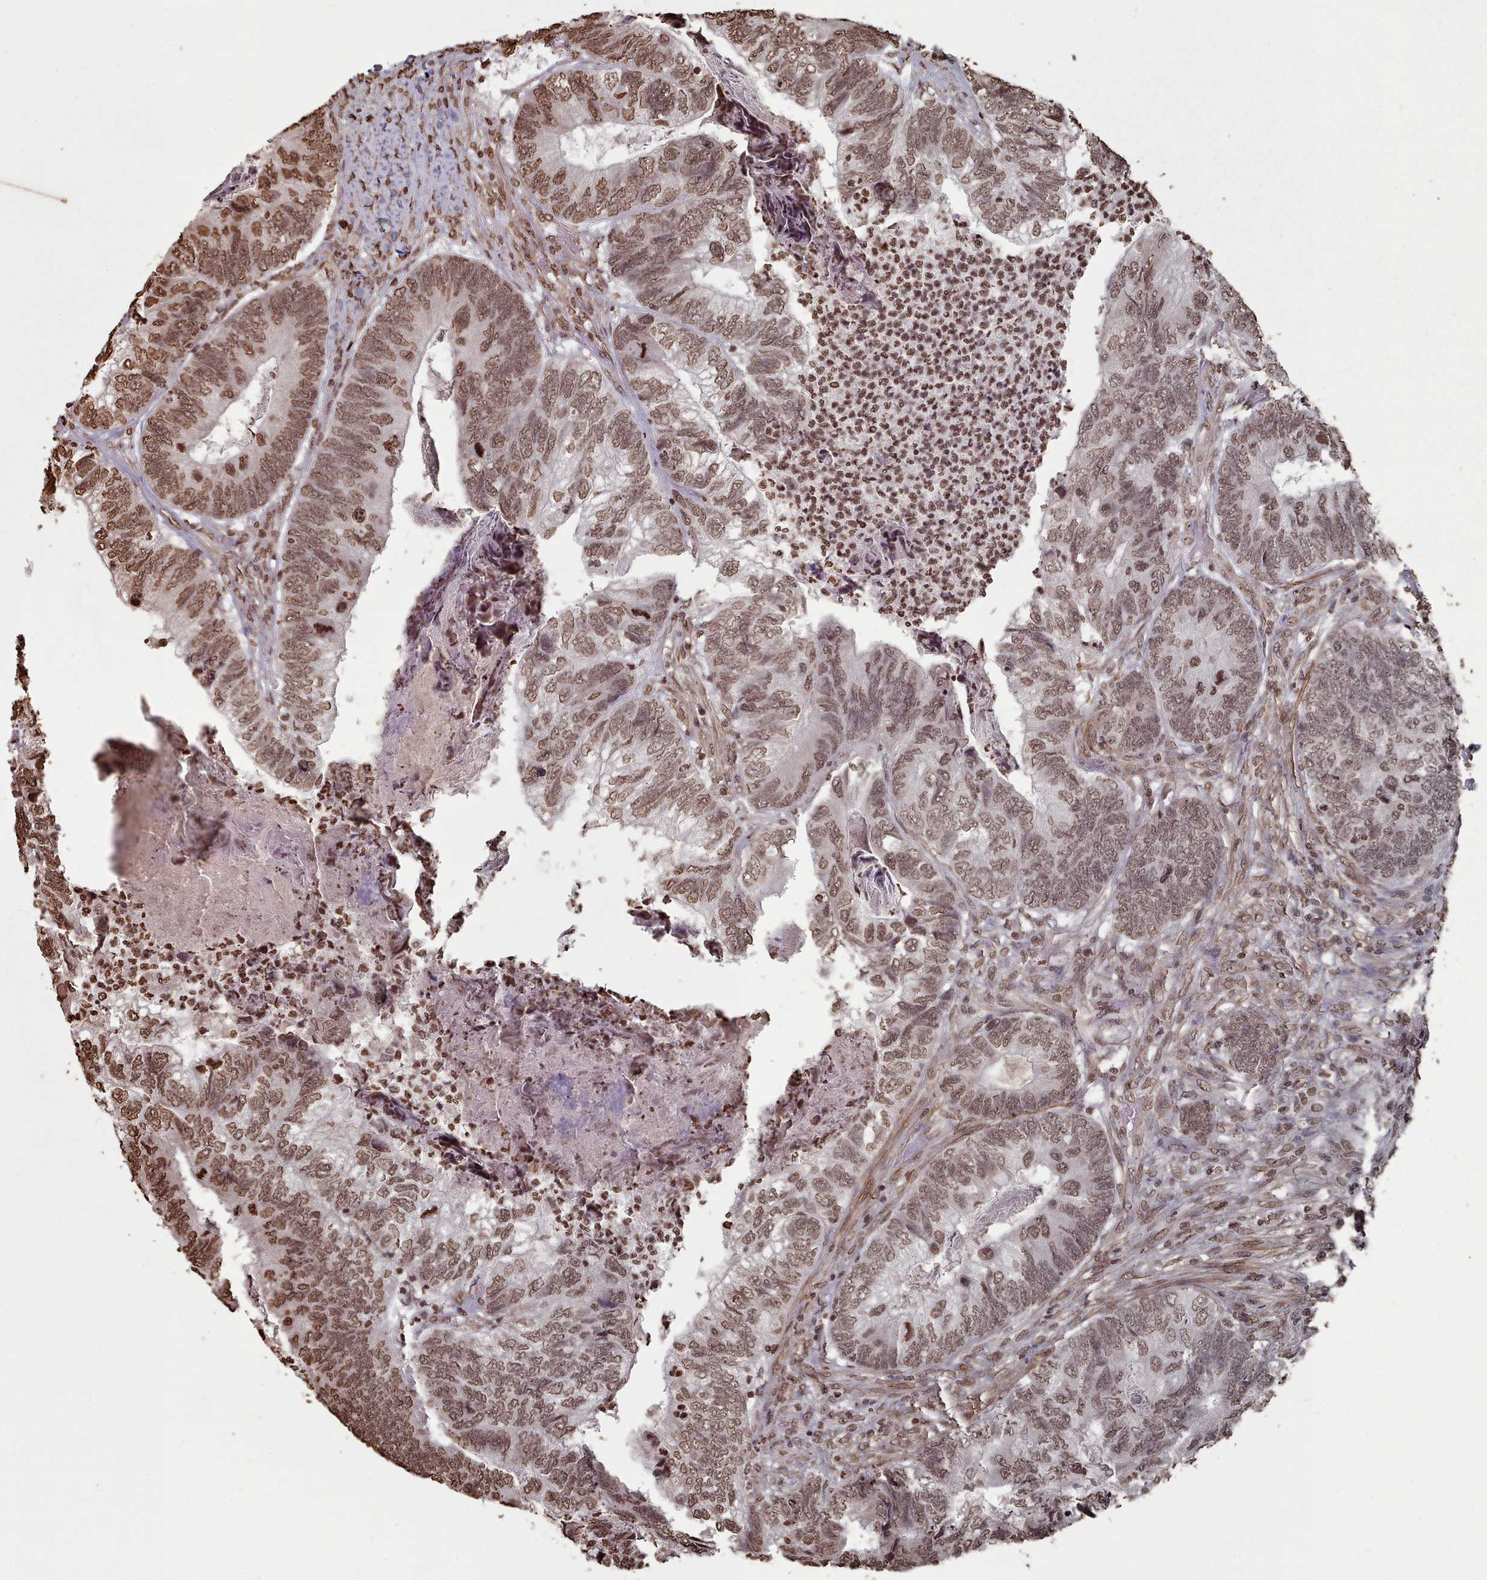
{"staining": {"intensity": "moderate", "quantity": ">75%", "location": "nuclear"}, "tissue": "colorectal cancer", "cell_type": "Tumor cells", "image_type": "cancer", "snomed": [{"axis": "morphology", "description": "Adenocarcinoma, NOS"}, {"axis": "topography", "description": "Colon"}], "caption": "Colorectal adenocarcinoma tissue reveals moderate nuclear staining in approximately >75% of tumor cells", "gene": "PLEKHG5", "patient": {"sex": "female", "age": 67}}